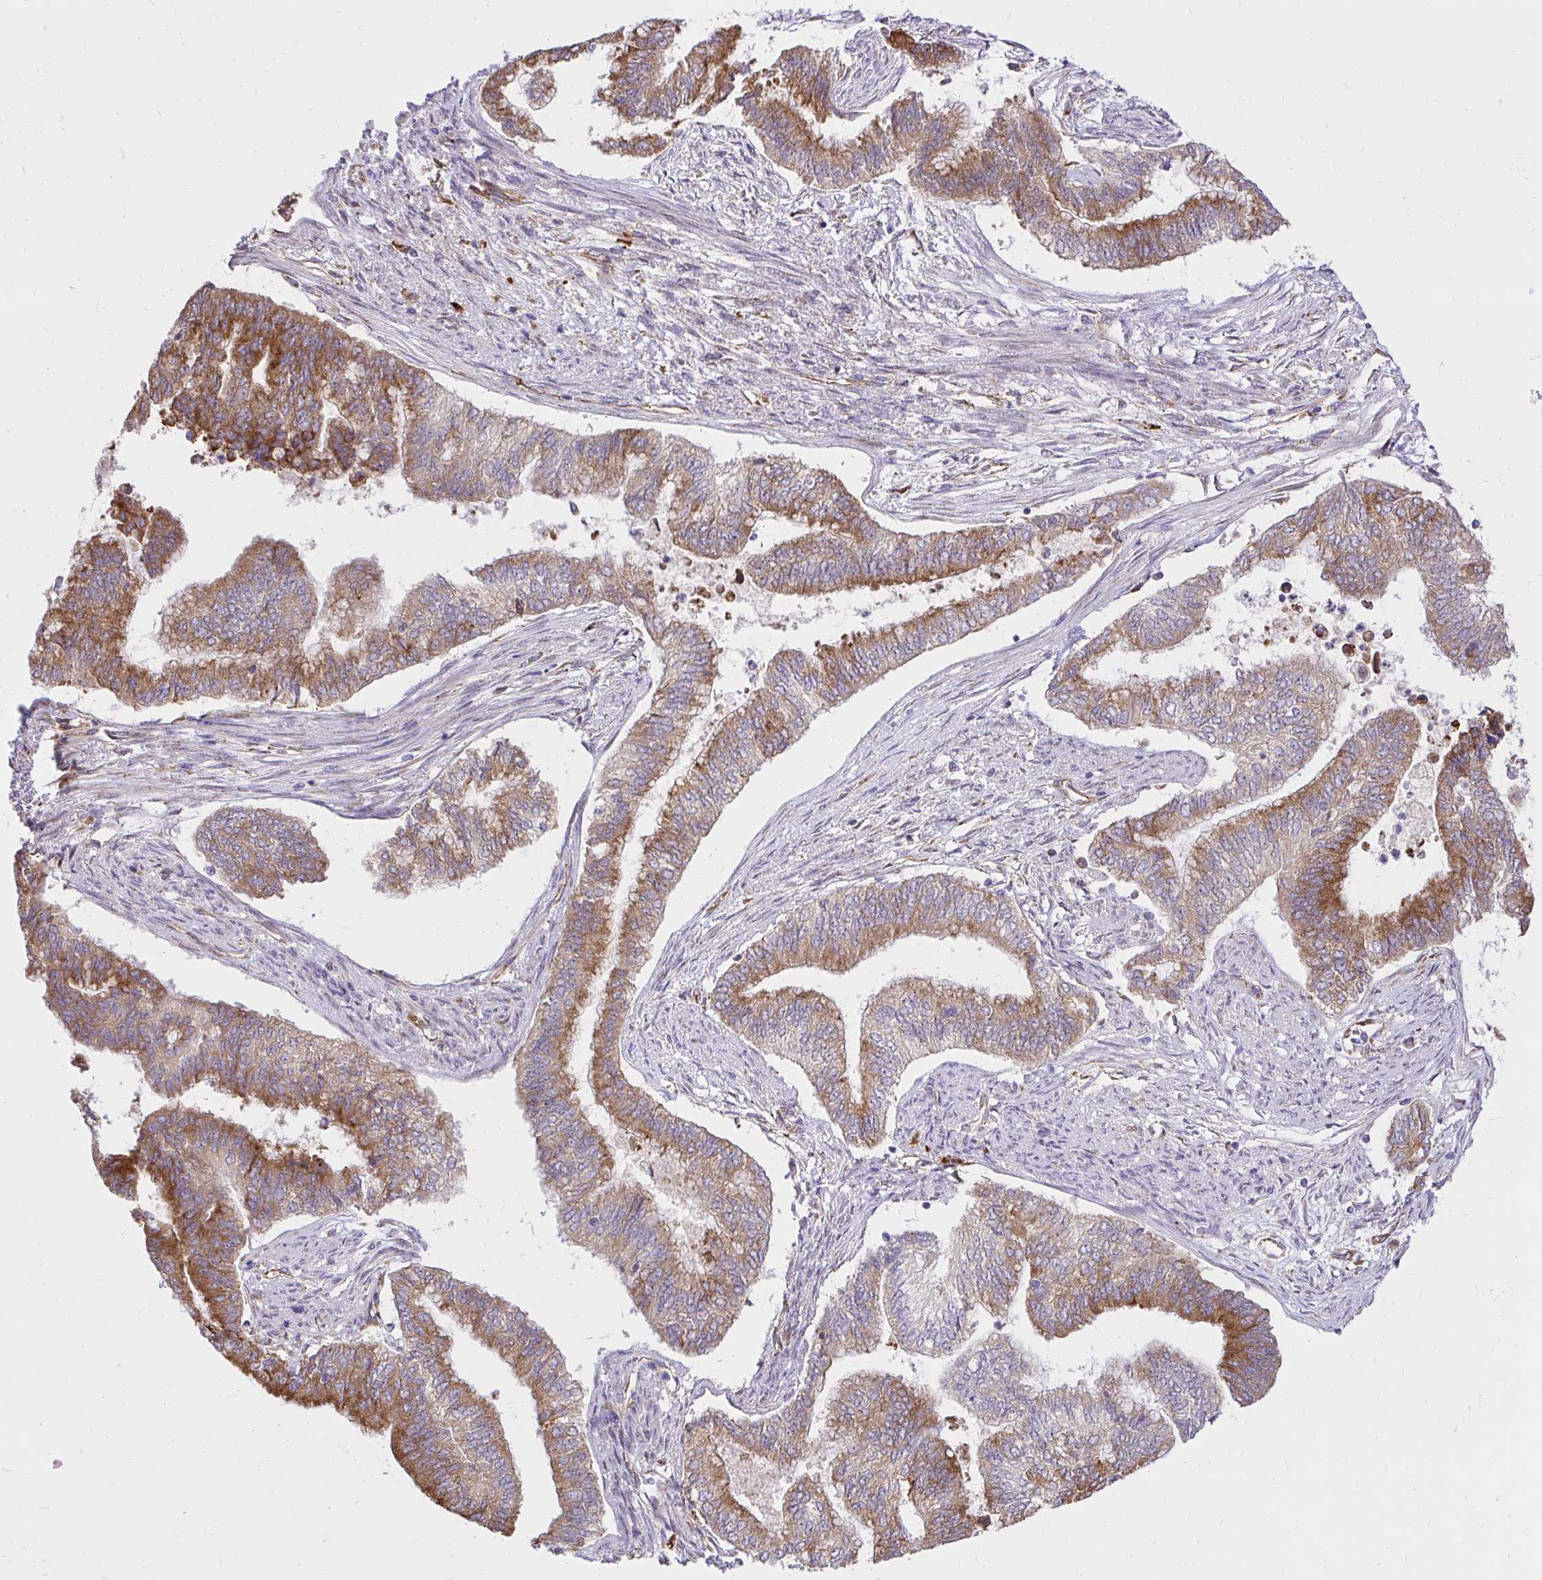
{"staining": {"intensity": "strong", "quantity": ">75%", "location": "cytoplasmic/membranous"}, "tissue": "endometrial cancer", "cell_type": "Tumor cells", "image_type": "cancer", "snomed": [{"axis": "morphology", "description": "Adenocarcinoma, NOS"}, {"axis": "topography", "description": "Endometrium"}], "caption": "A histopathology image showing strong cytoplasmic/membranous staining in approximately >75% of tumor cells in adenocarcinoma (endometrial), as visualized by brown immunohistochemical staining.", "gene": "NAALAD2", "patient": {"sex": "female", "age": 65}}